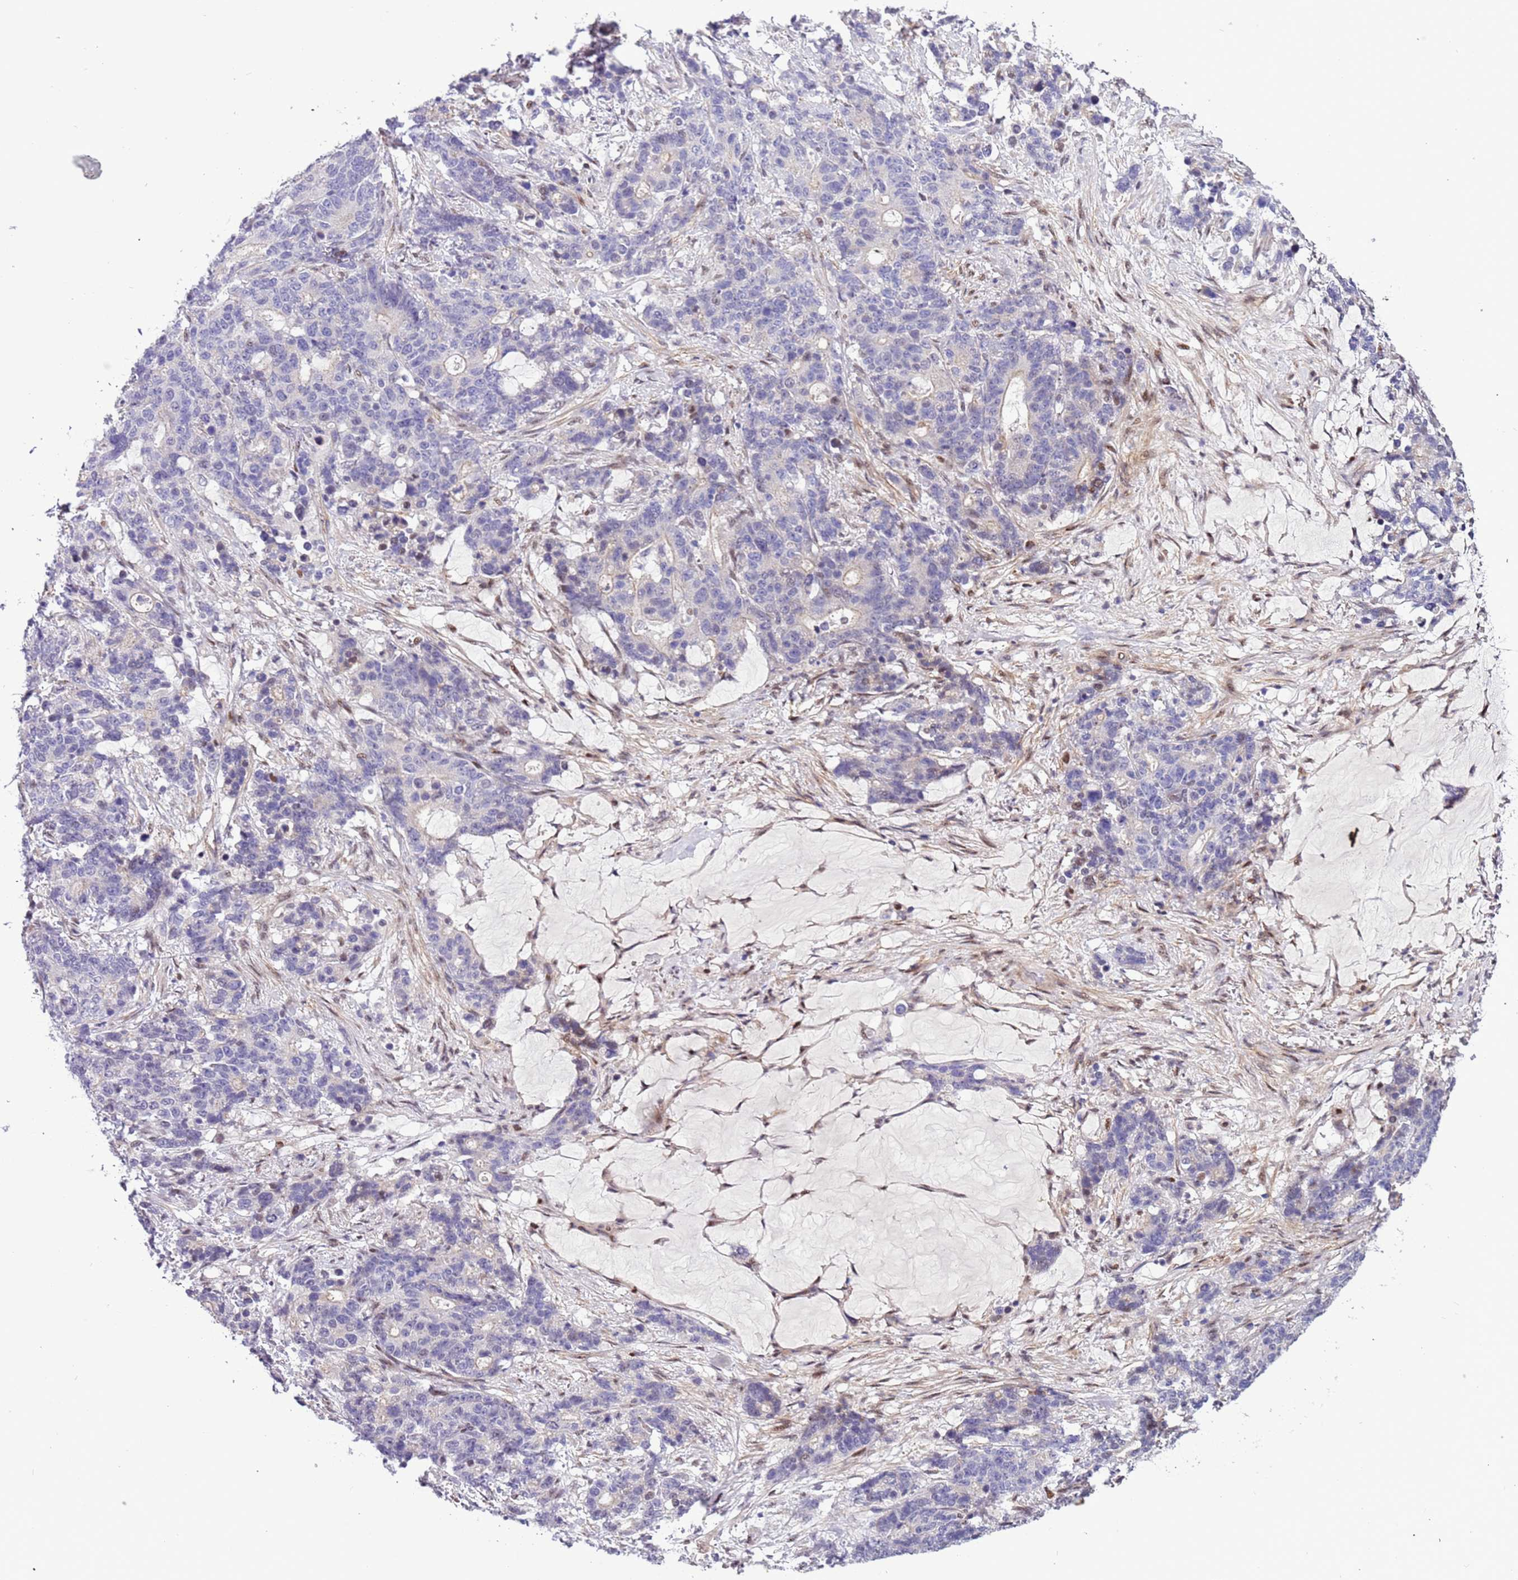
{"staining": {"intensity": "negative", "quantity": "none", "location": "none"}, "tissue": "stomach cancer", "cell_type": "Tumor cells", "image_type": "cancer", "snomed": [{"axis": "morphology", "description": "Normal tissue, NOS"}, {"axis": "morphology", "description": "Adenocarcinoma, NOS"}, {"axis": "topography", "description": "Stomach"}], "caption": "Immunohistochemistry of stomach cancer exhibits no positivity in tumor cells.", "gene": "PLEKHH1", "patient": {"sex": "female", "age": 64}}